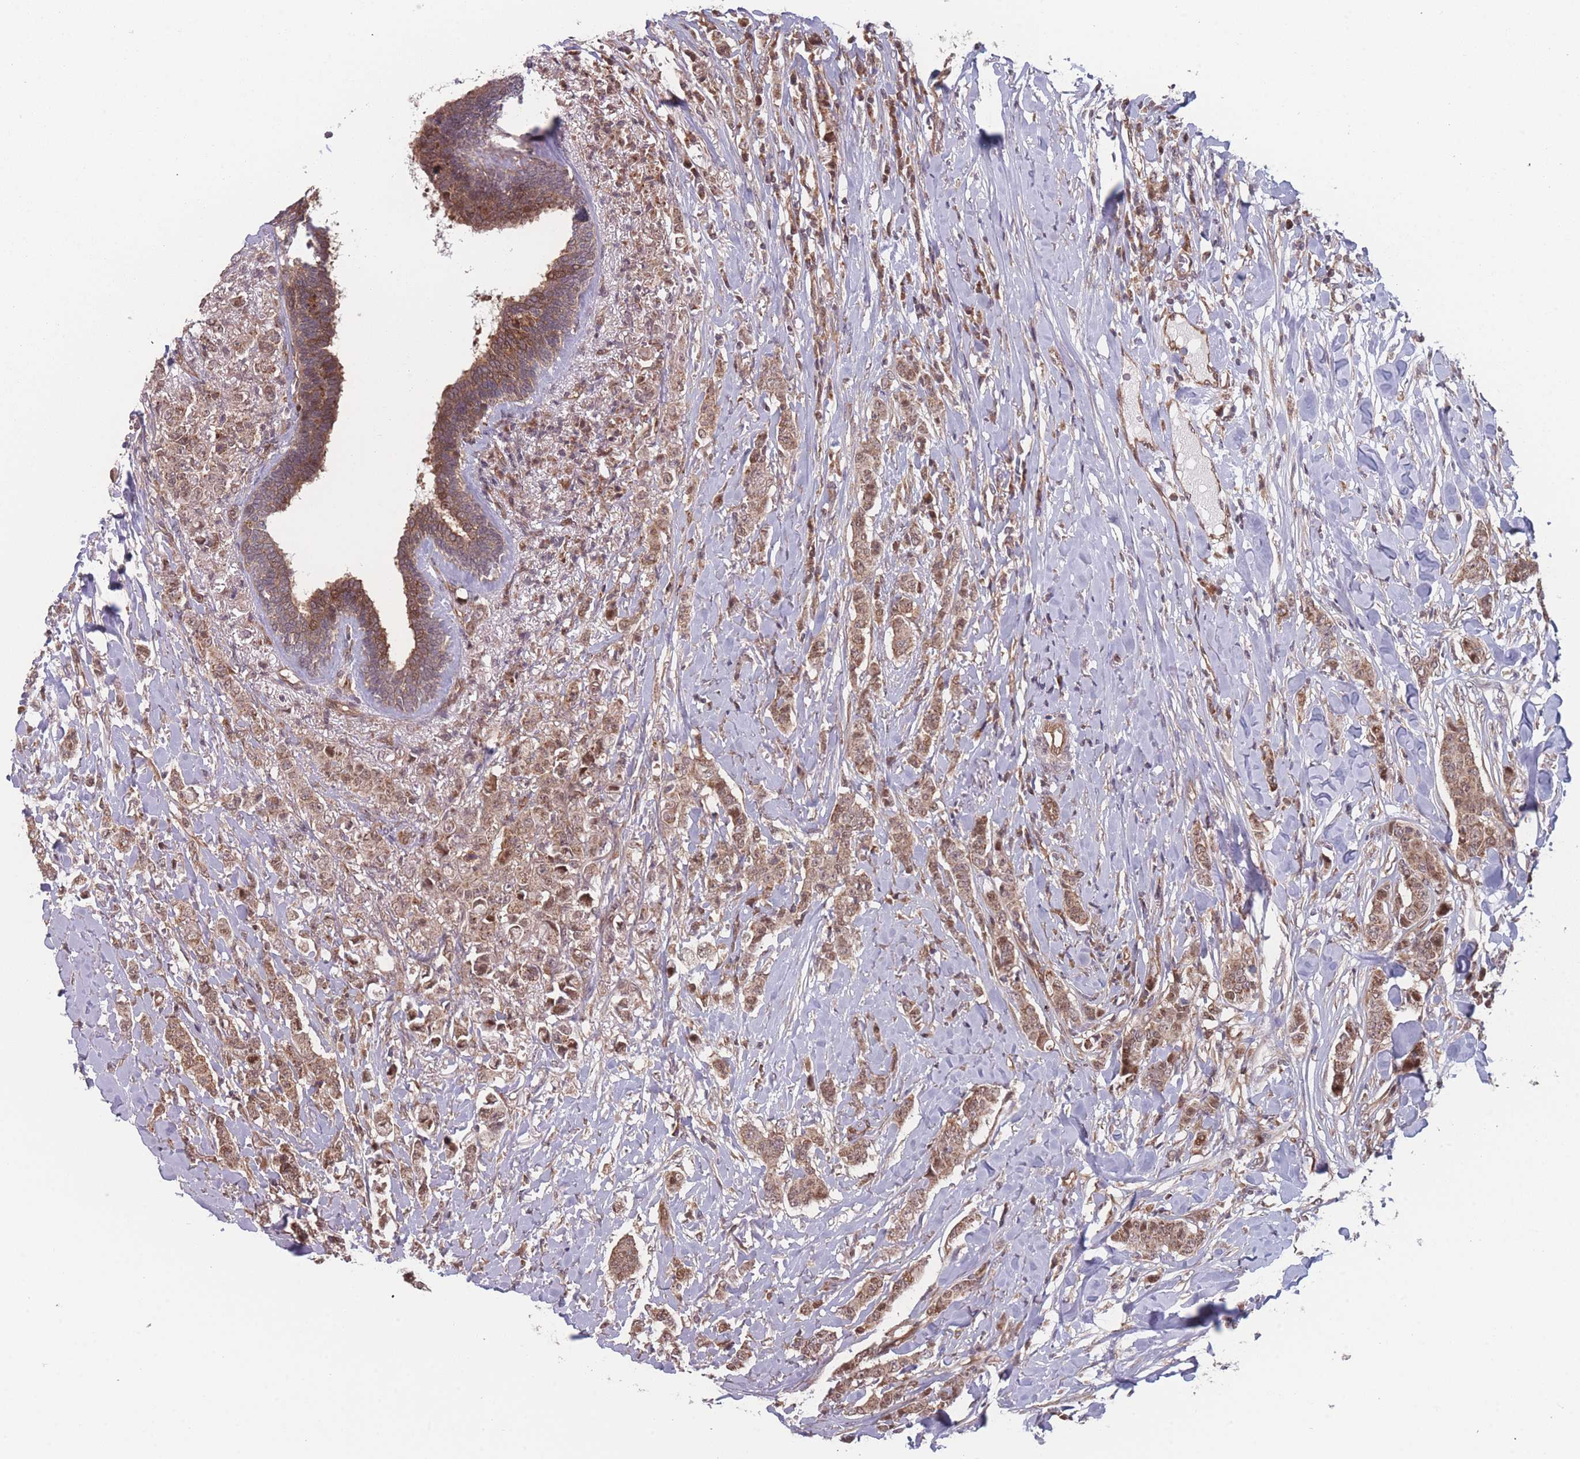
{"staining": {"intensity": "moderate", "quantity": ">75%", "location": "cytoplasmic/membranous,nuclear"}, "tissue": "breast cancer", "cell_type": "Tumor cells", "image_type": "cancer", "snomed": [{"axis": "morphology", "description": "Duct carcinoma"}, {"axis": "topography", "description": "Breast"}], "caption": "About >75% of tumor cells in breast cancer (infiltrating ductal carcinoma) reveal moderate cytoplasmic/membranous and nuclear protein positivity as visualized by brown immunohistochemical staining.", "gene": "RPS18", "patient": {"sex": "female", "age": 40}}